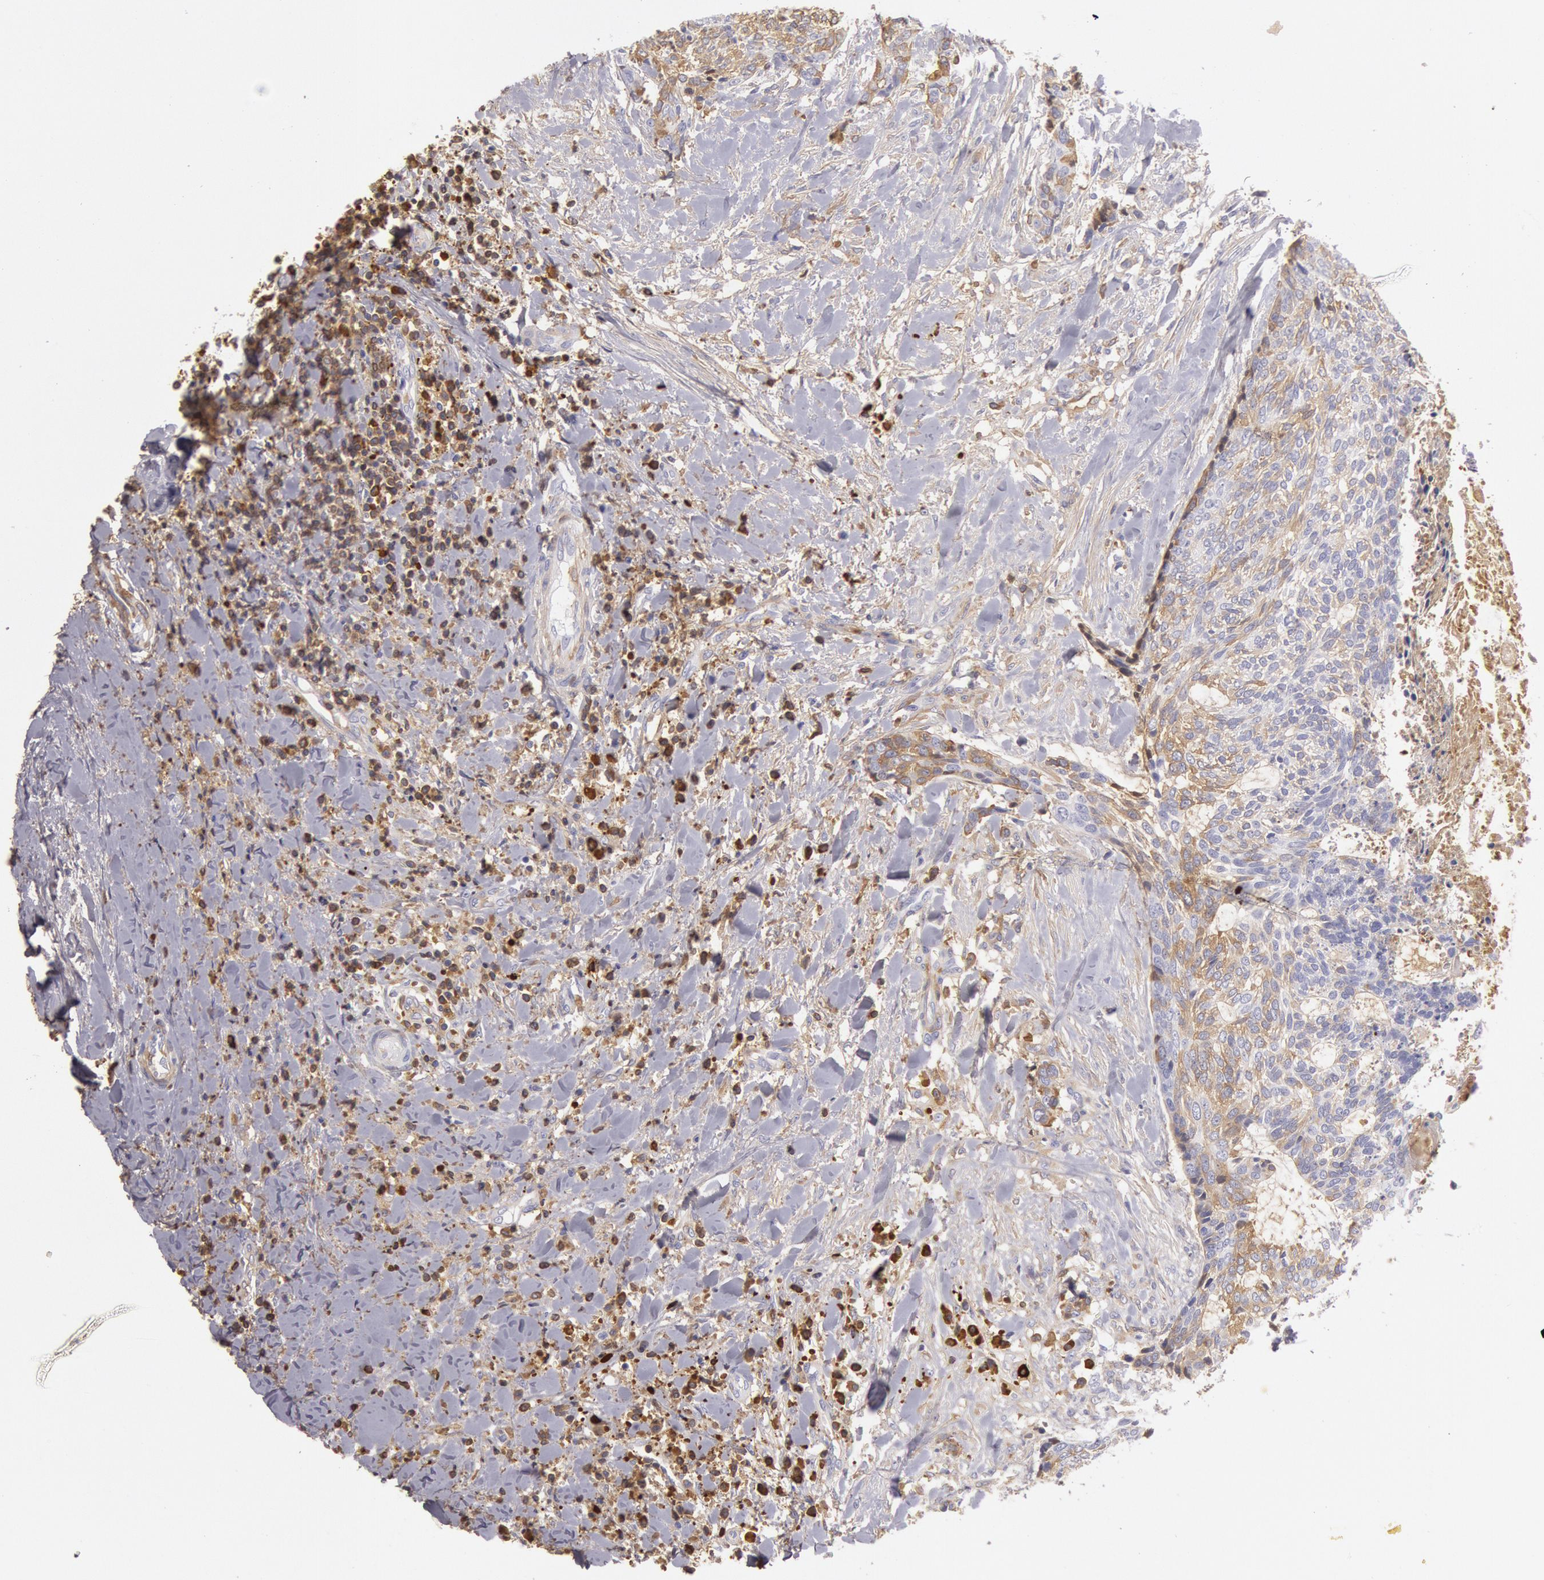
{"staining": {"intensity": "weak", "quantity": "<25%", "location": "cytoplasmic/membranous"}, "tissue": "head and neck cancer", "cell_type": "Tumor cells", "image_type": "cancer", "snomed": [{"axis": "morphology", "description": "Squamous cell carcinoma, NOS"}, {"axis": "topography", "description": "Salivary gland"}, {"axis": "topography", "description": "Head-Neck"}], "caption": "Head and neck squamous cell carcinoma was stained to show a protein in brown. There is no significant staining in tumor cells. The staining is performed using DAB (3,3'-diaminobenzidine) brown chromogen with nuclei counter-stained in using hematoxylin.", "gene": "IGHG1", "patient": {"sex": "male", "age": 70}}